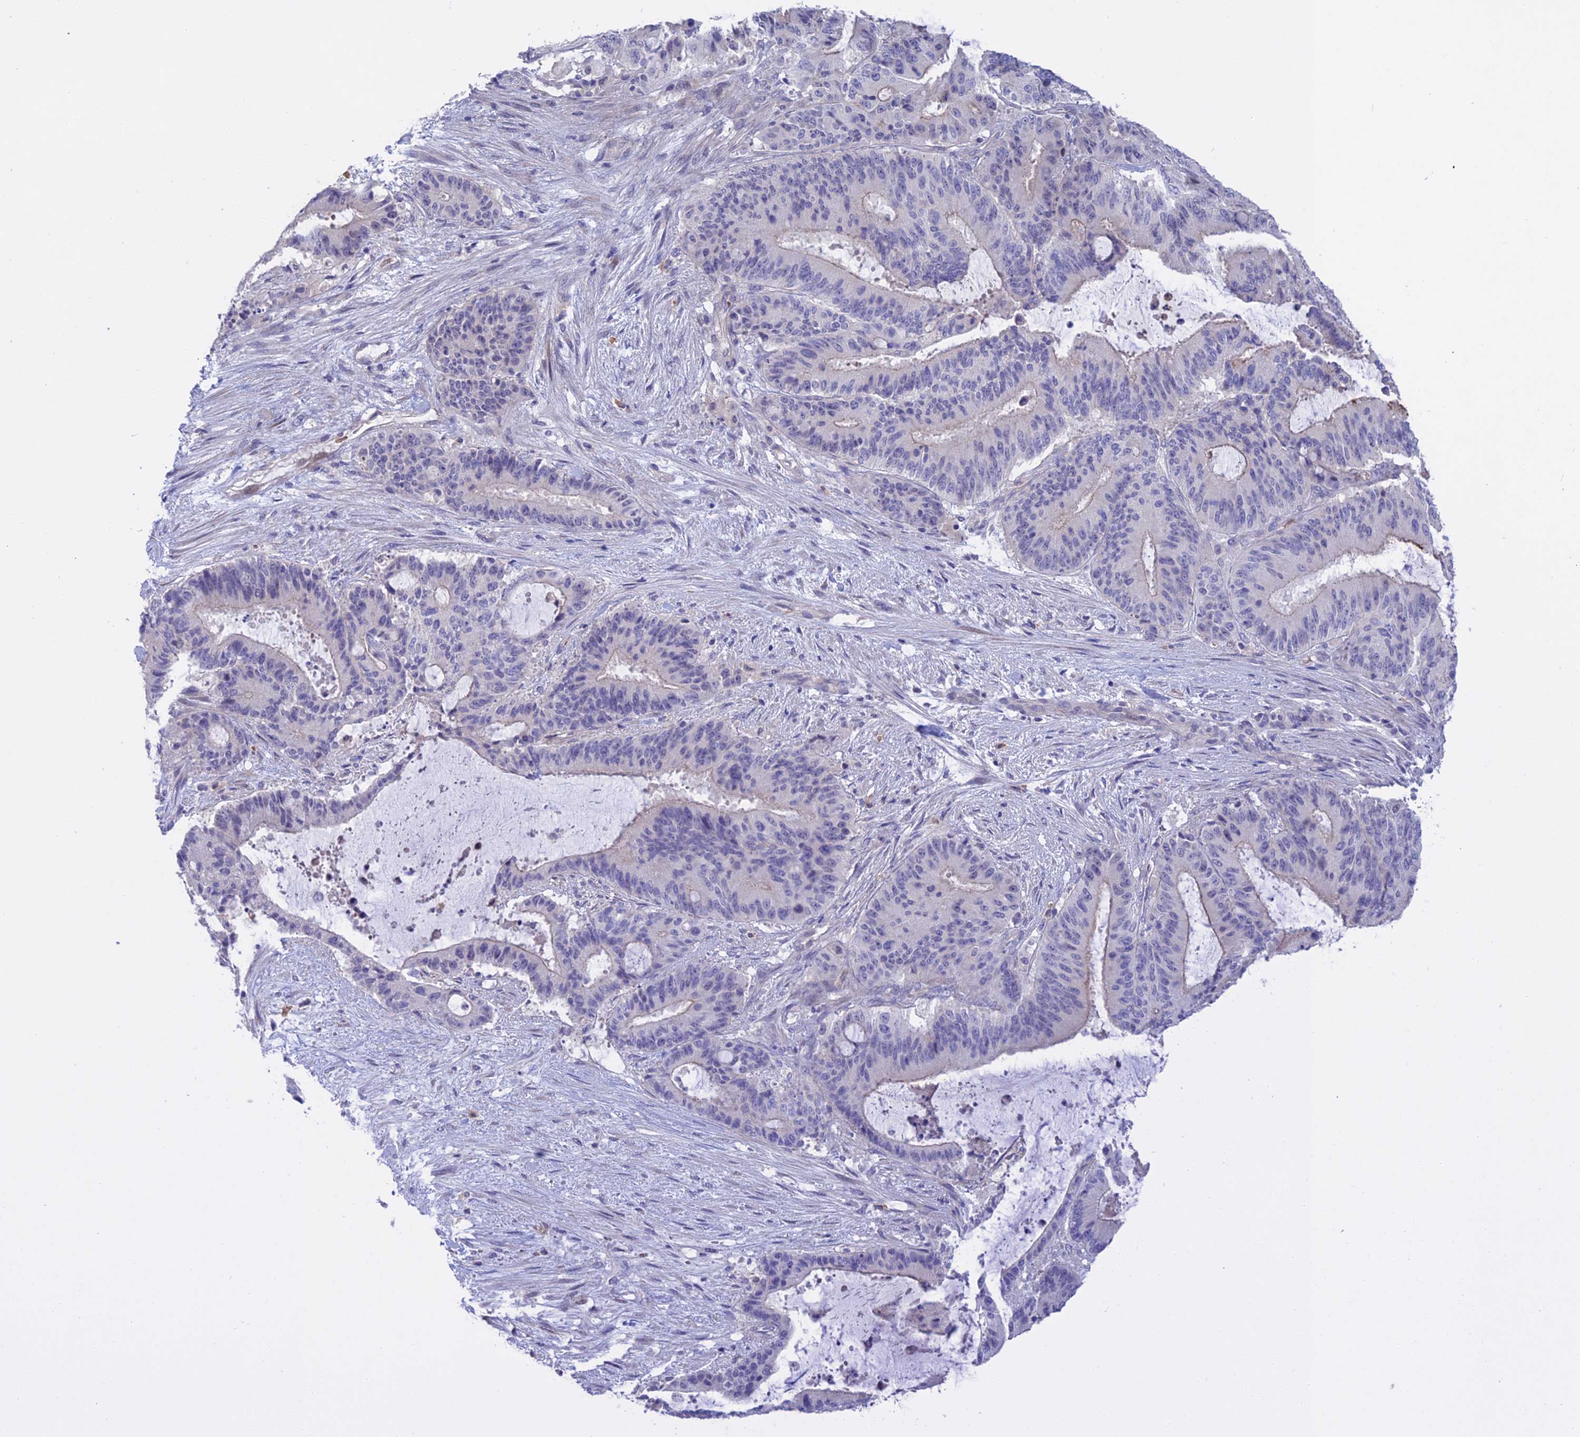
{"staining": {"intensity": "negative", "quantity": "none", "location": "none"}, "tissue": "liver cancer", "cell_type": "Tumor cells", "image_type": "cancer", "snomed": [{"axis": "morphology", "description": "Normal tissue, NOS"}, {"axis": "morphology", "description": "Cholangiocarcinoma"}, {"axis": "topography", "description": "Liver"}, {"axis": "topography", "description": "Peripheral nerve tissue"}], "caption": "High magnification brightfield microscopy of liver cancer (cholangiocarcinoma) stained with DAB (brown) and counterstained with hematoxylin (blue): tumor cells show no significant expression.", "gene": "SLC2A6", "patient": {"sex": "female", "age": 73}}